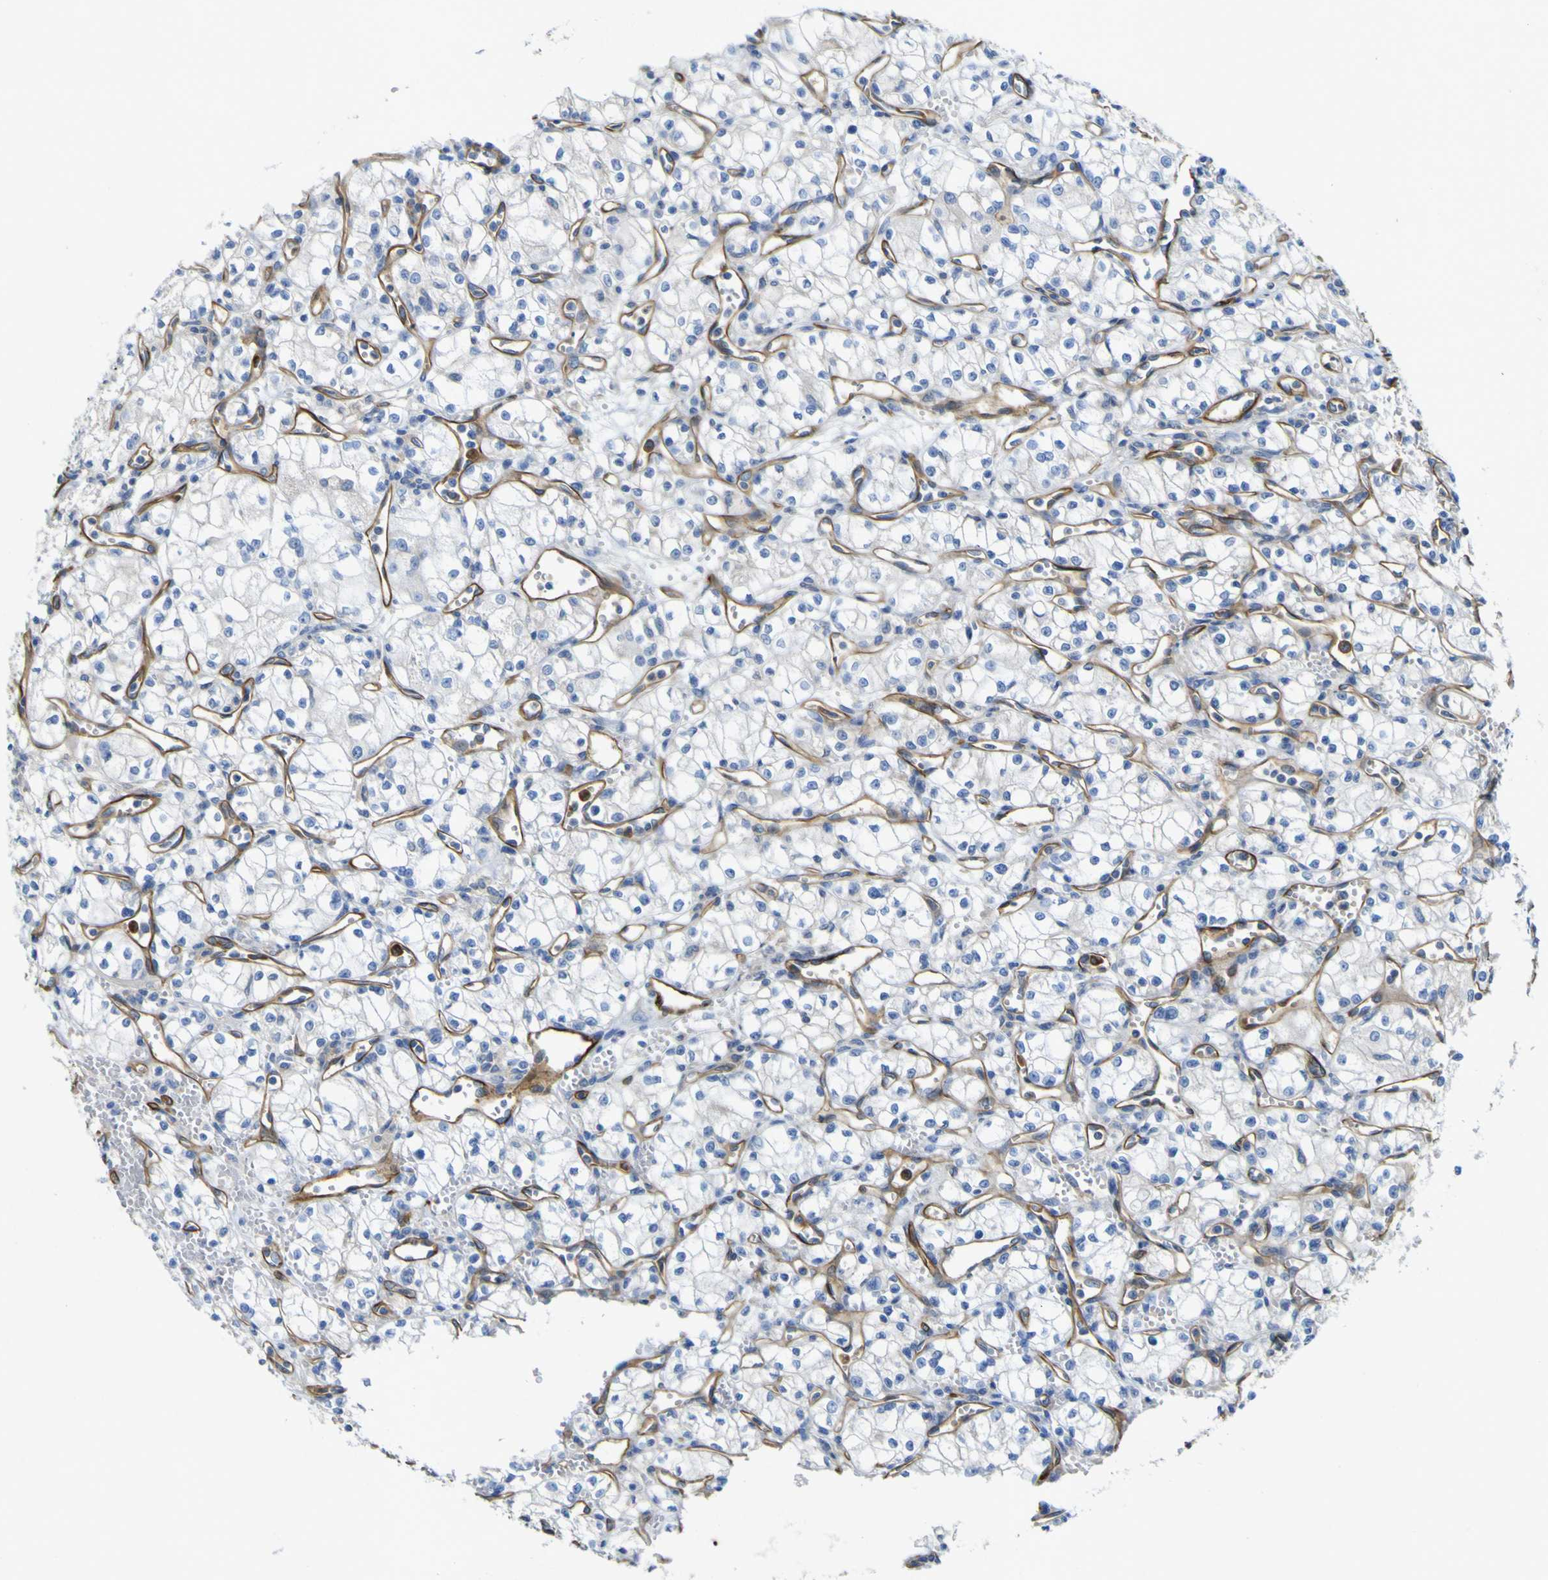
{"staining": {"intensity": "negative", "quantity": "none", "location": "none"}, "tissue": "renal cancer", "cell_type": "Tumor cells", "image_type": "cancer", "snomed": [{"axis": "morphology", "description": "Normal tissue, NOS"}, {"axis": "morphology", "description": "Adenocarcinoma, NOS"}, {"axis": "topography", "description": "Kidney"}], "caption": "The image shows no significant expression in tumor cells of renal cancer (adenocarcinoma).", "gene": "CD93", "patient": {"sex": "male", "age": 59}}